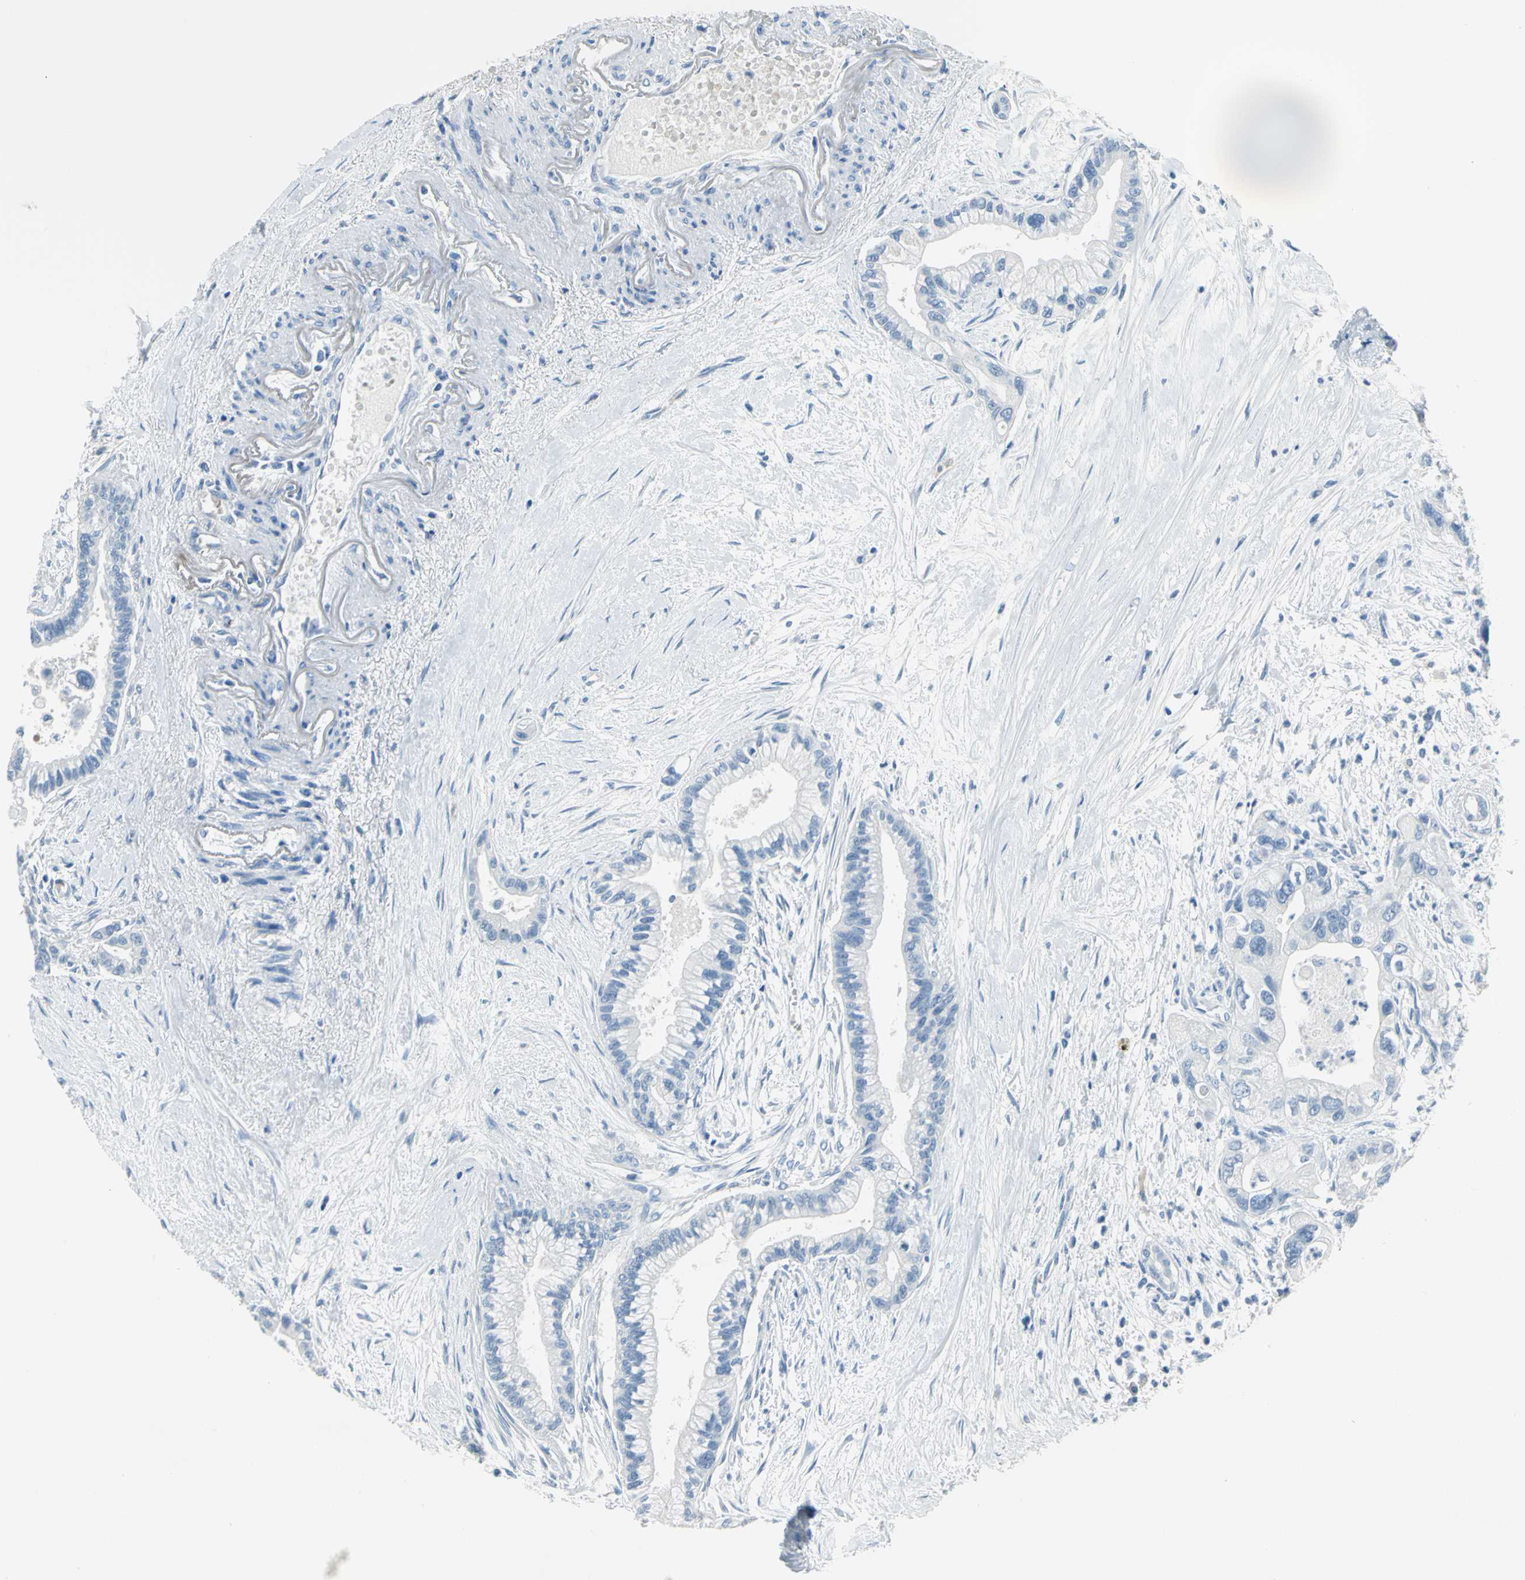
{"staining": {"intensity": "negative", "quantity": "none", "location": "none"}, "tissue": "pancreatic cancer", "cell_type": "Tumor cells", "image_type": "cancer", "snomed": [{"axis": "morphology", "description": "Adenocarcinoma, NOS"}, {"axis": "topography", "description": "Pancreas"}], "caption": "This is an immunohistochemistry image of human pancreatic adenocarcinoma. There is no staining in tumor cells.", "gene": "PKLR", "patient": {"sex": "male", "age": 70}}